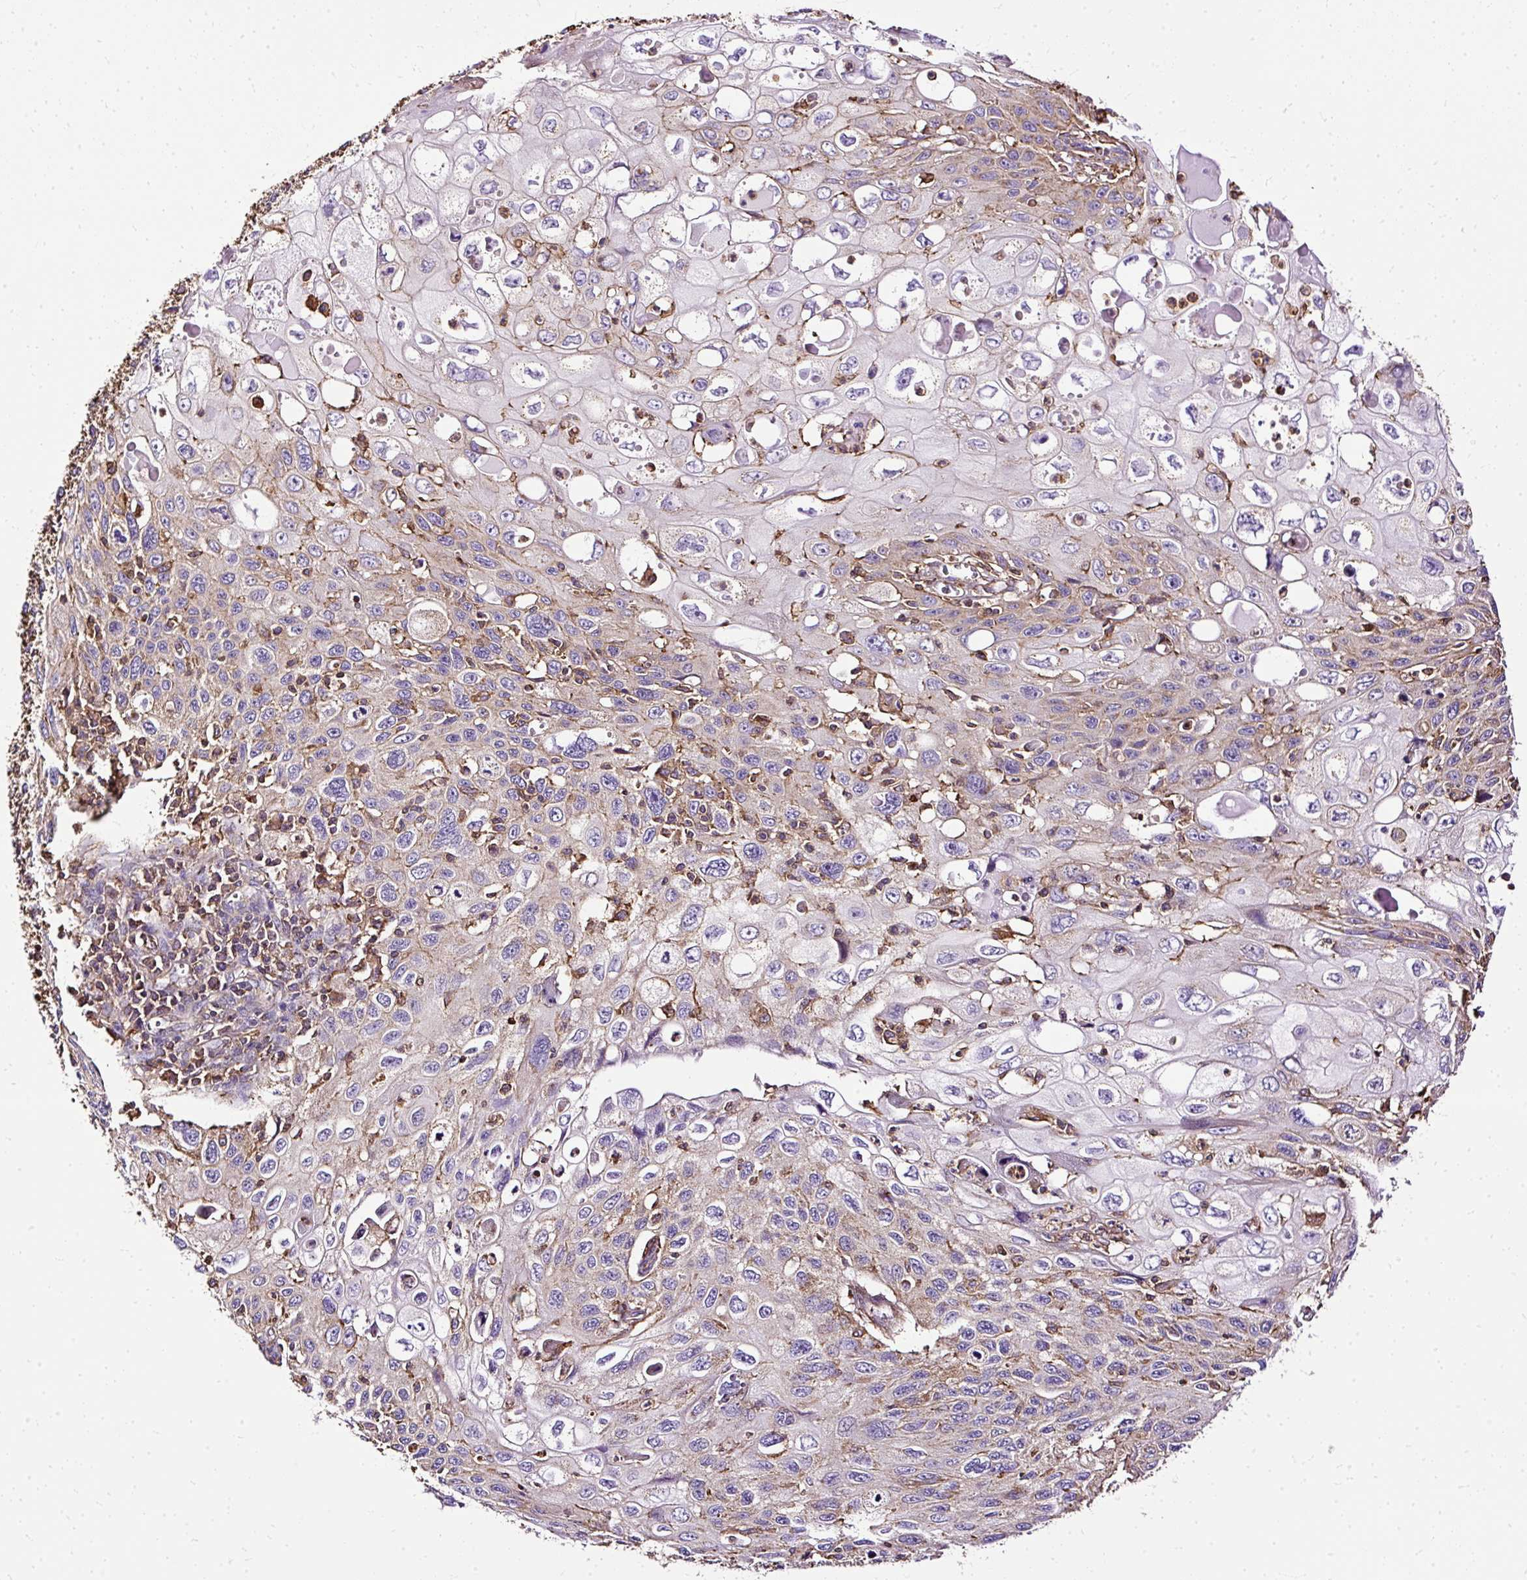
{"staining": {"intensity": "negative", "quantity": "none", "location": "none"}, "tissue": "cervical cancer", "cell_type": "Tumor cells", "image_type": "cancer", "snomed": [{"axis": "morphology", "description": "Squamous cell carcinoma, NOS"}, {"axis": "topography", "description": "Cervix"}], "caption": "The photomicrograph displays no staining of tumor cells in cervical cancer.", "gene": "KLHL11", "patient": {"sex": "female", "age": 70}}